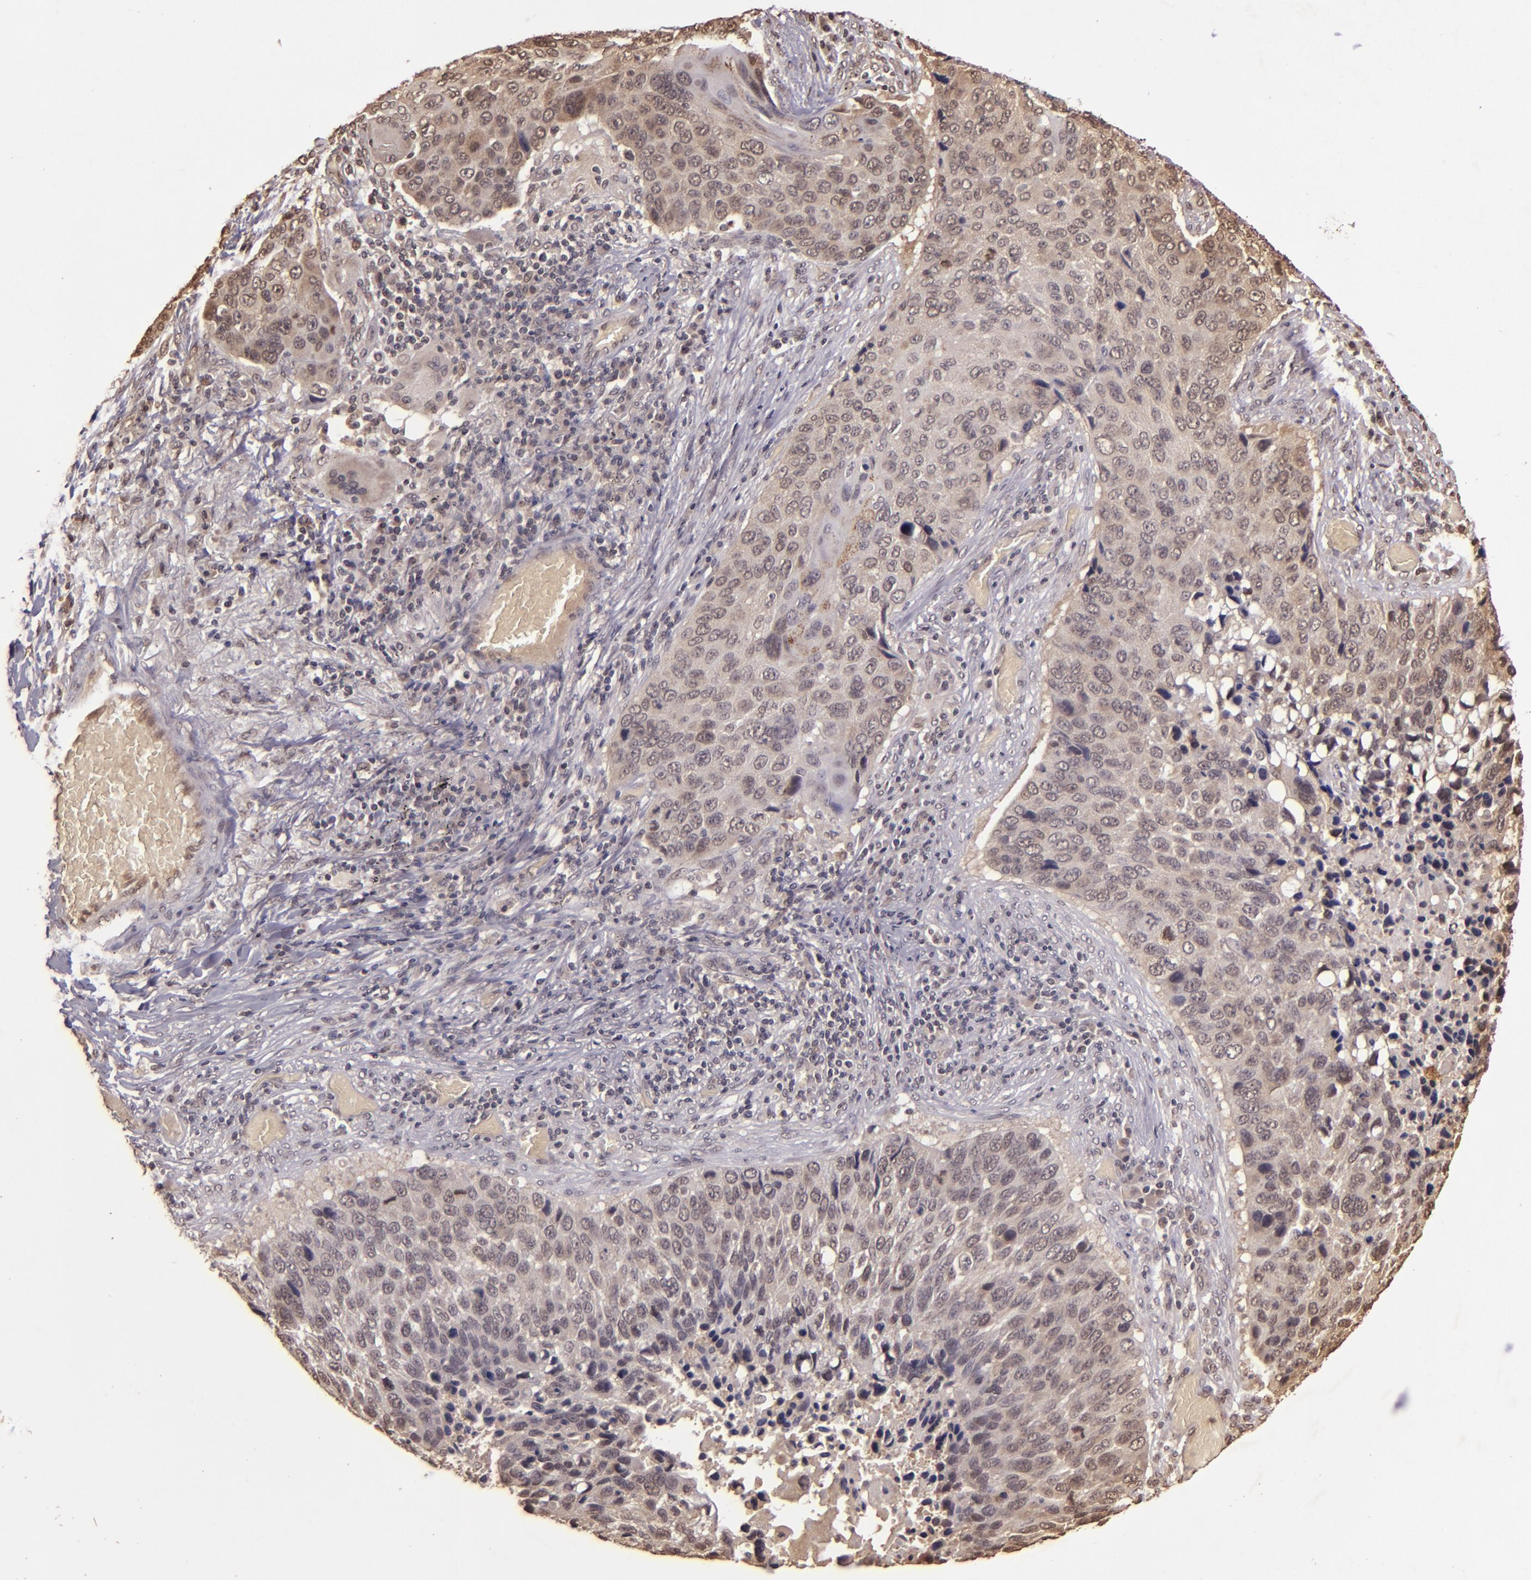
{"staining": {"intensity": "weak", "quantity": ">75%", "location": "cytoplasmic/membranous,nuclear"}, "tissue": "lung cancer", "cell_type": "Tumor cells", "image_type": "cancer", "snomed": [{"axis": "morphology", "description": "Squamous cell carcinoma, NOS"}, {"axis": "topography", "description": "Lung"}], "caption": "DAB immunohistochemical staining of human squamous cell carcinoma (lung) shows weak cytoplasmic/membranous and nuclear protein expression in approximately >75% of tumor cells.", "gene": "CUL1", "patient": {"sex": "male", "age": 68}}